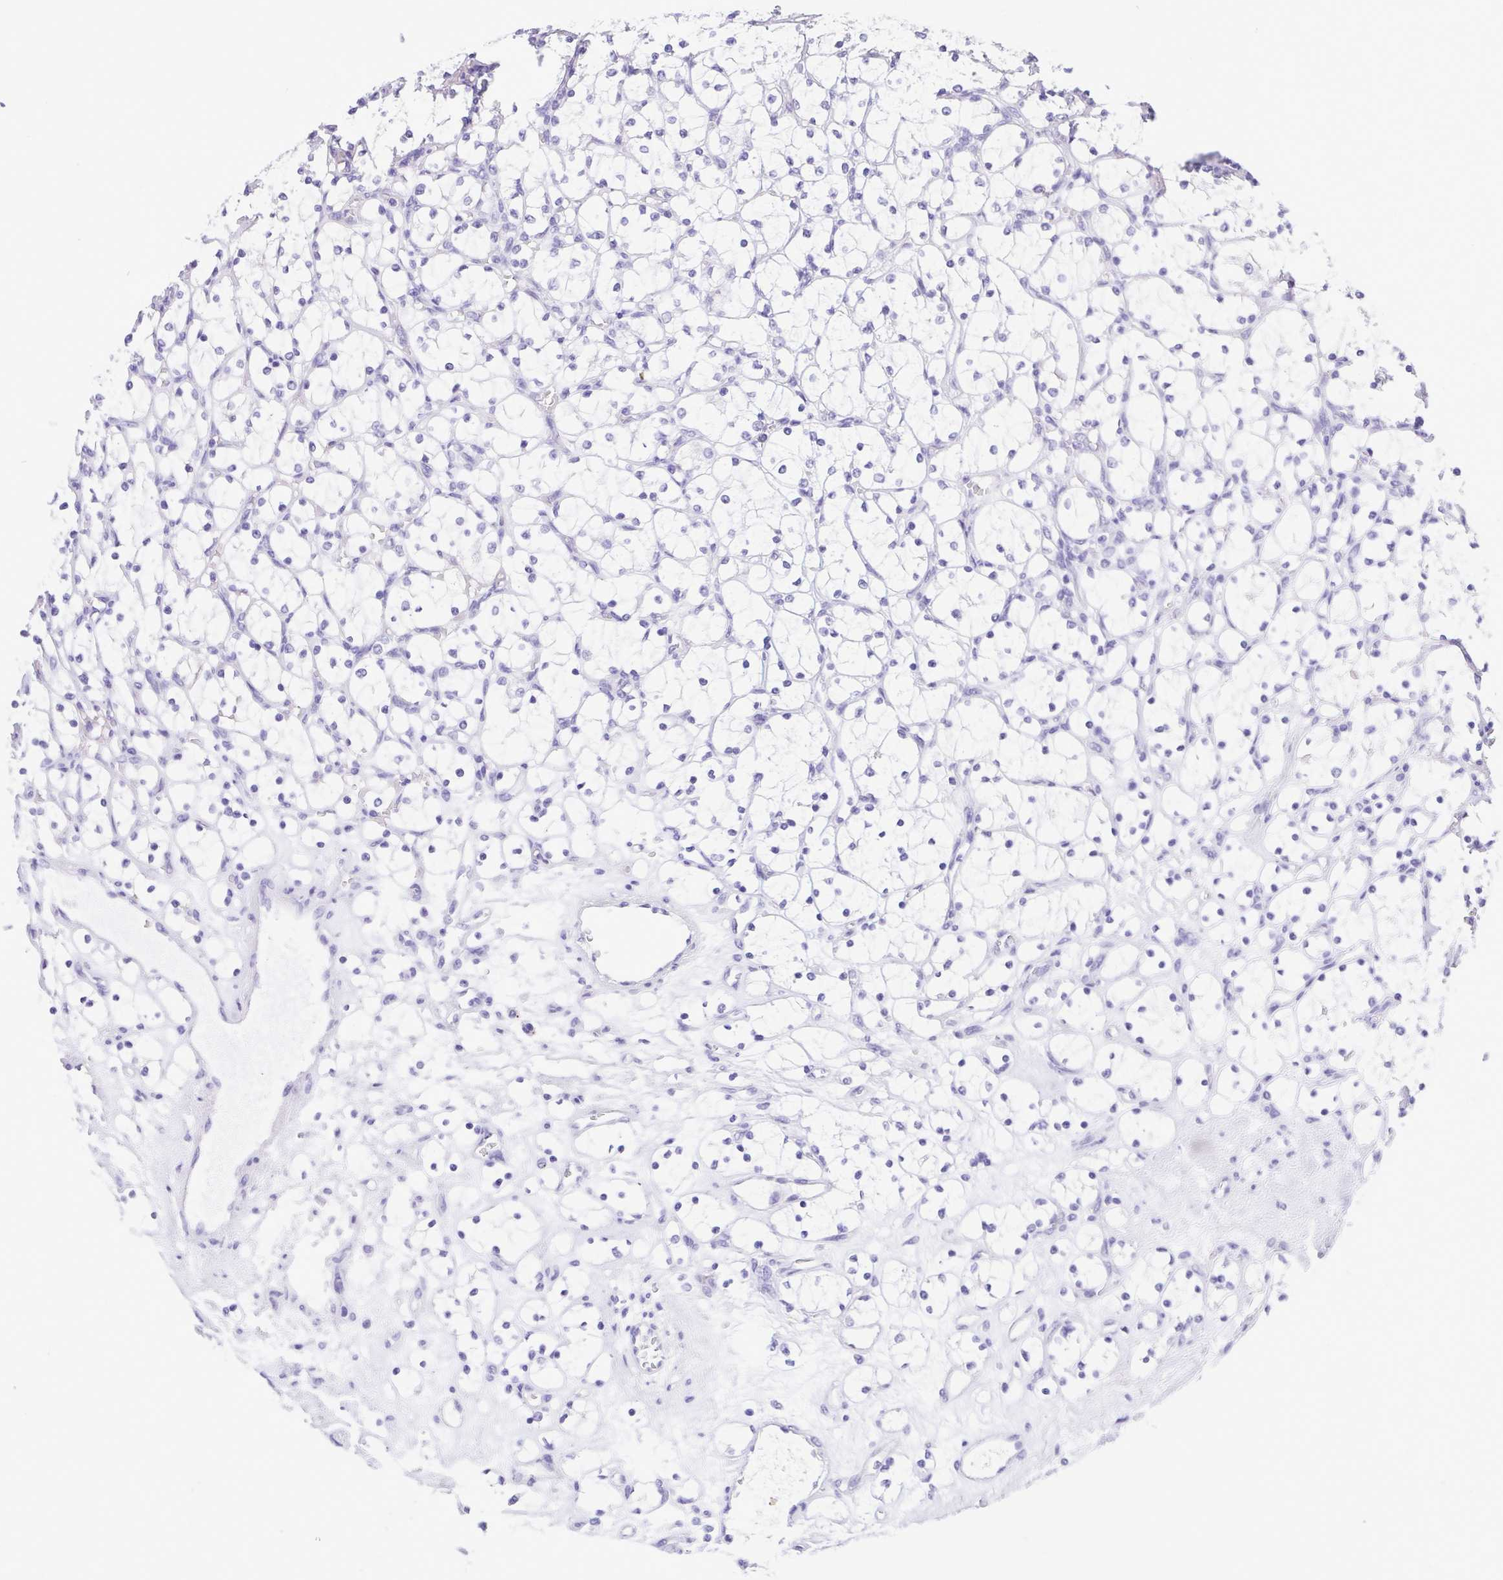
{"staining": {"intensity": "negative", "quantity": "none", "location": "none"}, "tissue": "renal cancer", "cell_type": "Tumor cells", "image_type": "cancer", "snomed": [{"axis": "morphology", "description": "Adenocarcinoma, NOS"}, {"axis": "topography", "description": "Kidney"}], "caption": "Tumor cells show no significant expression in renal cancer (adenocarcinoma). (Stains: DAB immunohistochemistry (IHC) with hematoxylin counter stain, Microscopy: brightfield microscopy at high magnification).", "gene": "OVGP1", "patient": {"sex": "female", "age": 69}}